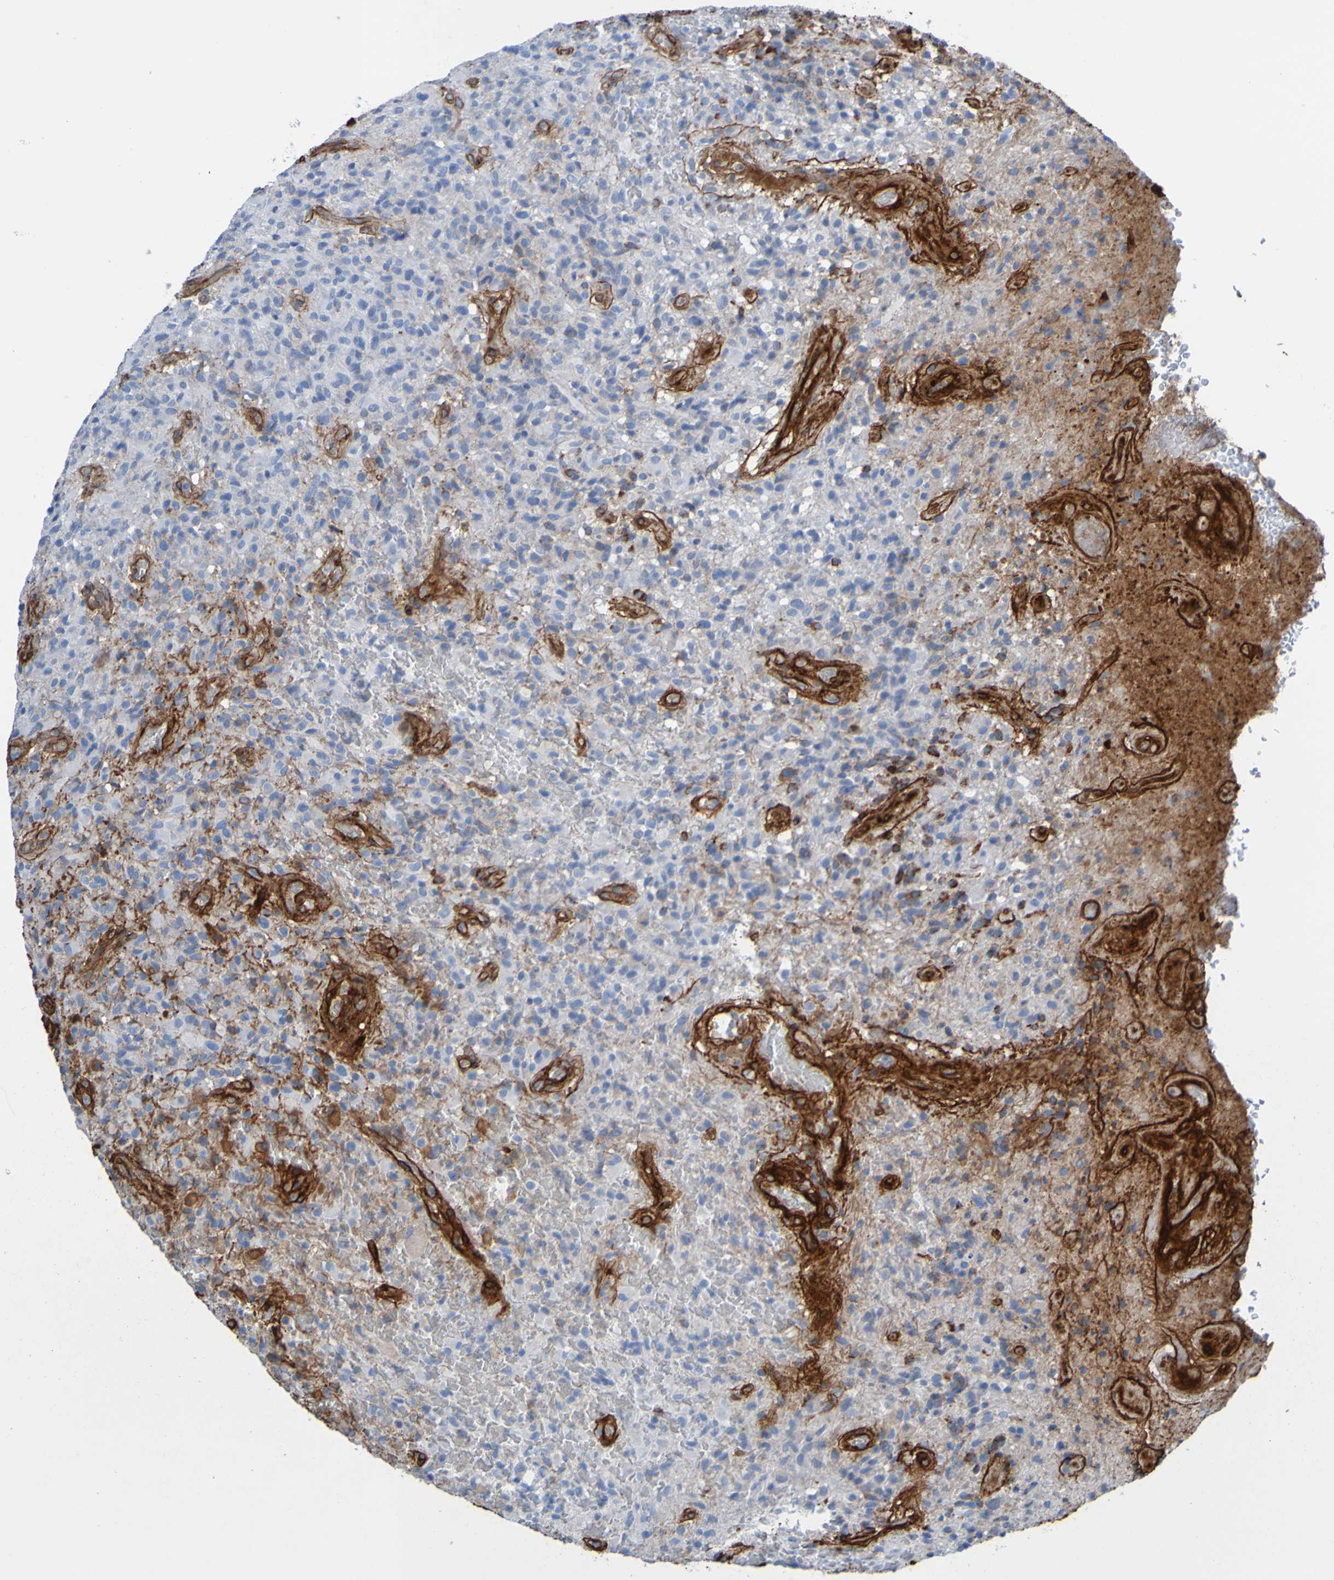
{"staining": {"intensity": "negative", "quantity": "none", "location": "none"}, "tissue": "glioma", "cell_type": "Tumor cells", "image_type": "cancer", "snomed": [{"axis": "morphology", "description": "Glioma, malignant, High grade"}, {"axis": "topography", "description": "Brain"}], "caption": "Human high-grade glioma (malignant) stained for a protein using IHC shows no staining in tumor cells.", "gene": "COL4A2", "patient": {"sex": "male", "age": 71}}